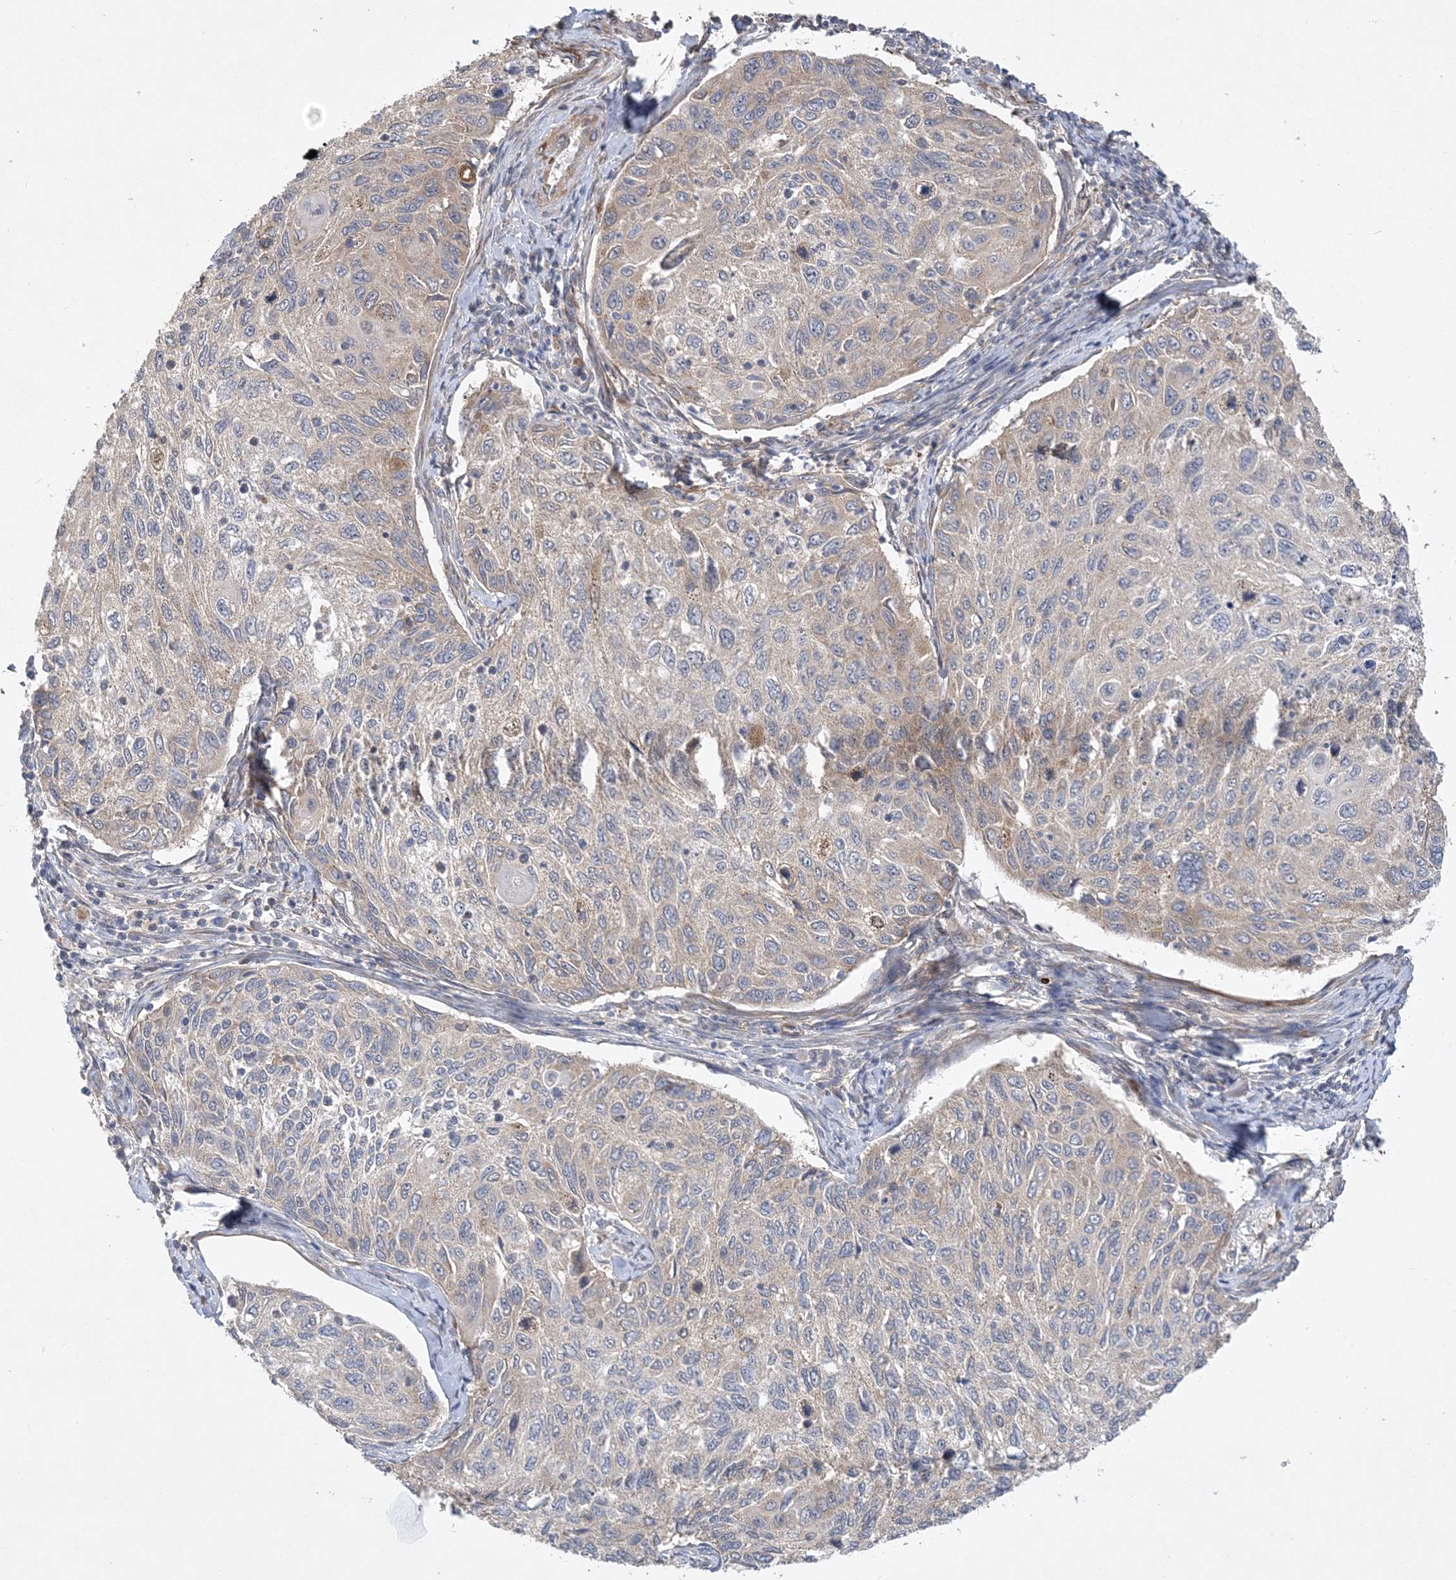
{"staining": {"intensity": "weak", "quantity": "25%-75%", "location": "cytoplasmic/membranous"}, "tissue": "cervical cancer", "cell_type": "Tumor cells", "image_type": "cancer", "snomed": [{"axis": "morphology", "description": "Squamous cell carcinoma, NOS"}, {"axis": "topography", "description": "Cervix"}], "caption": "Cervical squamous cell carcinoma tissue demonstrates weak cytoplasmic/membranous positivity in approximately 25%-75% of tumor cells, visualized by immunohistochemistry. (Stains: DAB in brown, nuclei in blue, Microscopy: brightfield microscopy at high magnification).", "gene": "MAP4K5", "patient": {"sex": "female", "age": 70}}